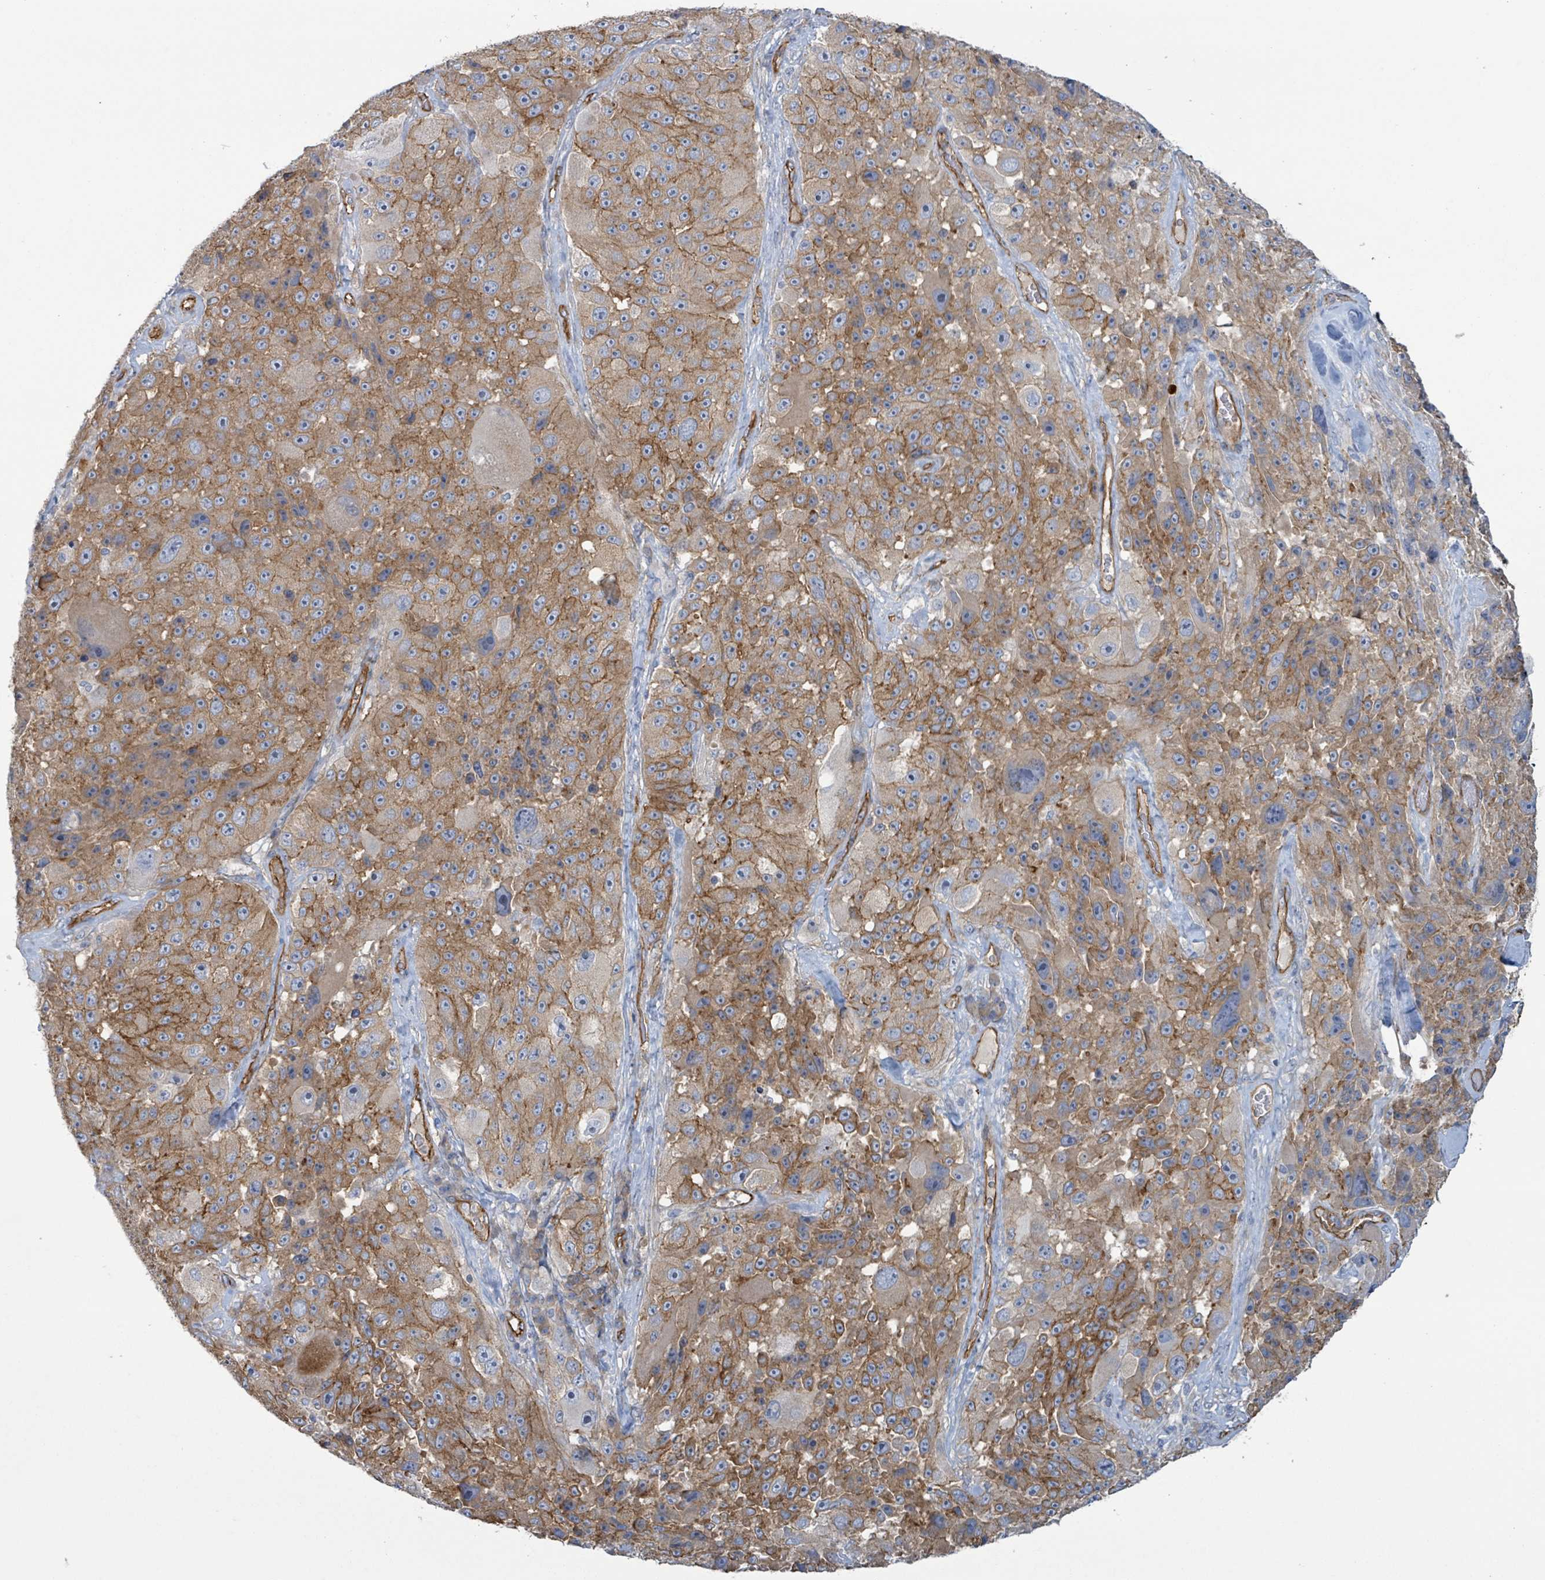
{"staining": {"intensity": "moderate", "quantity": ">75%", "location": "cytoplasmic/membranous"}, "tissue": "melanoma", "cell_type": "Tumor cells", "image_type": "cancer", "snomed": [{"axis": "morphology", "description": "Malignant melanoma, Metastatic site"}, {"axis": "topography", "description": "Lymph node"}], "caption": "Moderate cytoplasmic/membranous staining for a protein is appreciated in approximately >75% of tumor cells of malignant melanoma (metastatic site) using immunohistochemistry (IHC).", "gene": "LDOC1", "patient": {"sex": "male", "age": 62}}